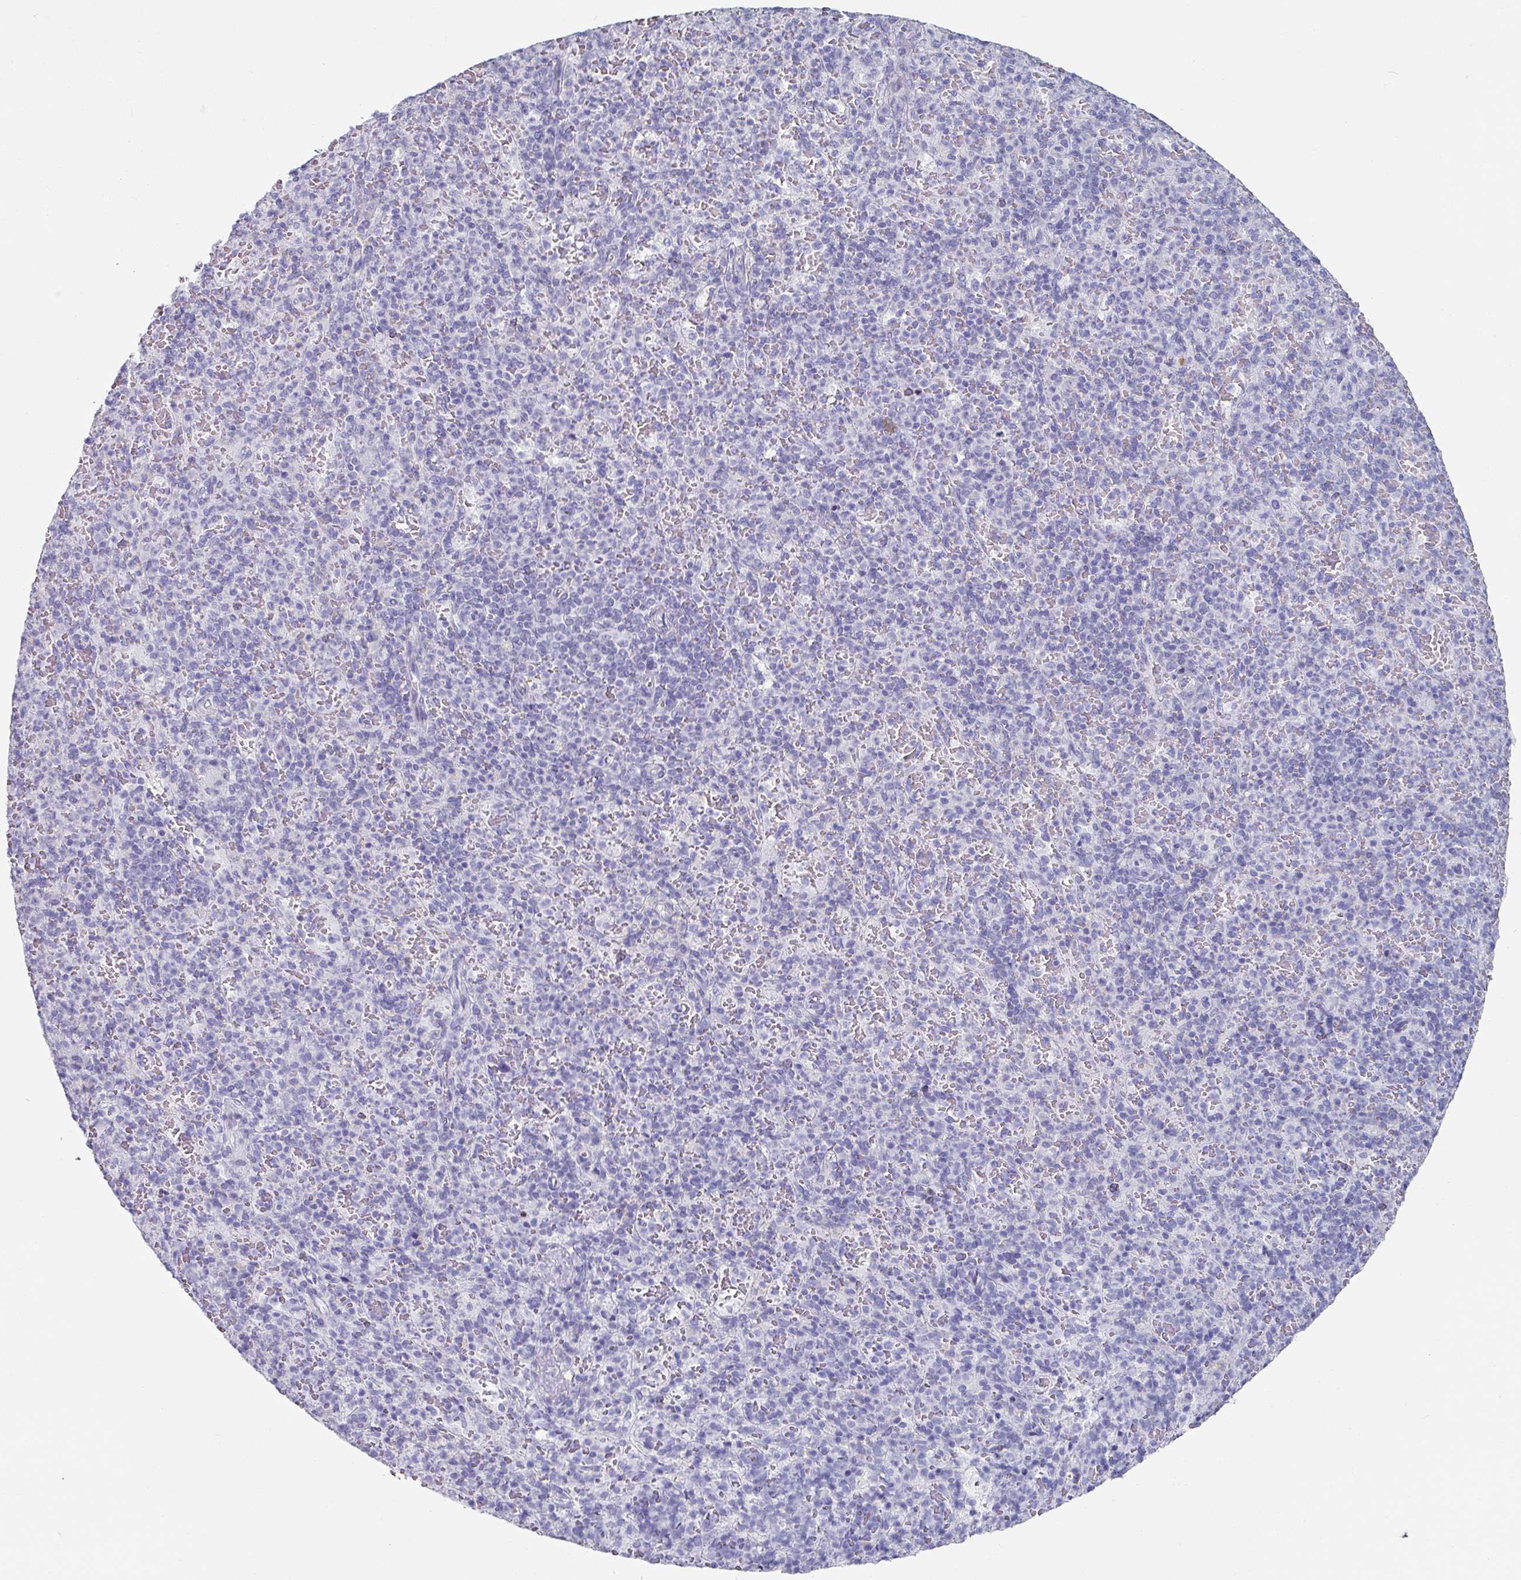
{"staining": {"intensity": "negative", "quantity": "none", "location": "none"}, "tissue": "spleen", "cell_type": "Cells in red pulp", "image_type": "normal", "snomed": [{"axis": "morphology", "description": "Normal tissue, NOS"}, {"axis": "topography", "description": "Spleen"}], "caption": "Immunohistochemical staining of benign spleen shows no significant staining in cells in red pulp. (DAB IHC, high magnification).", "gene": "SETBP1", "patient": {"sex": "female", "age": 74}}